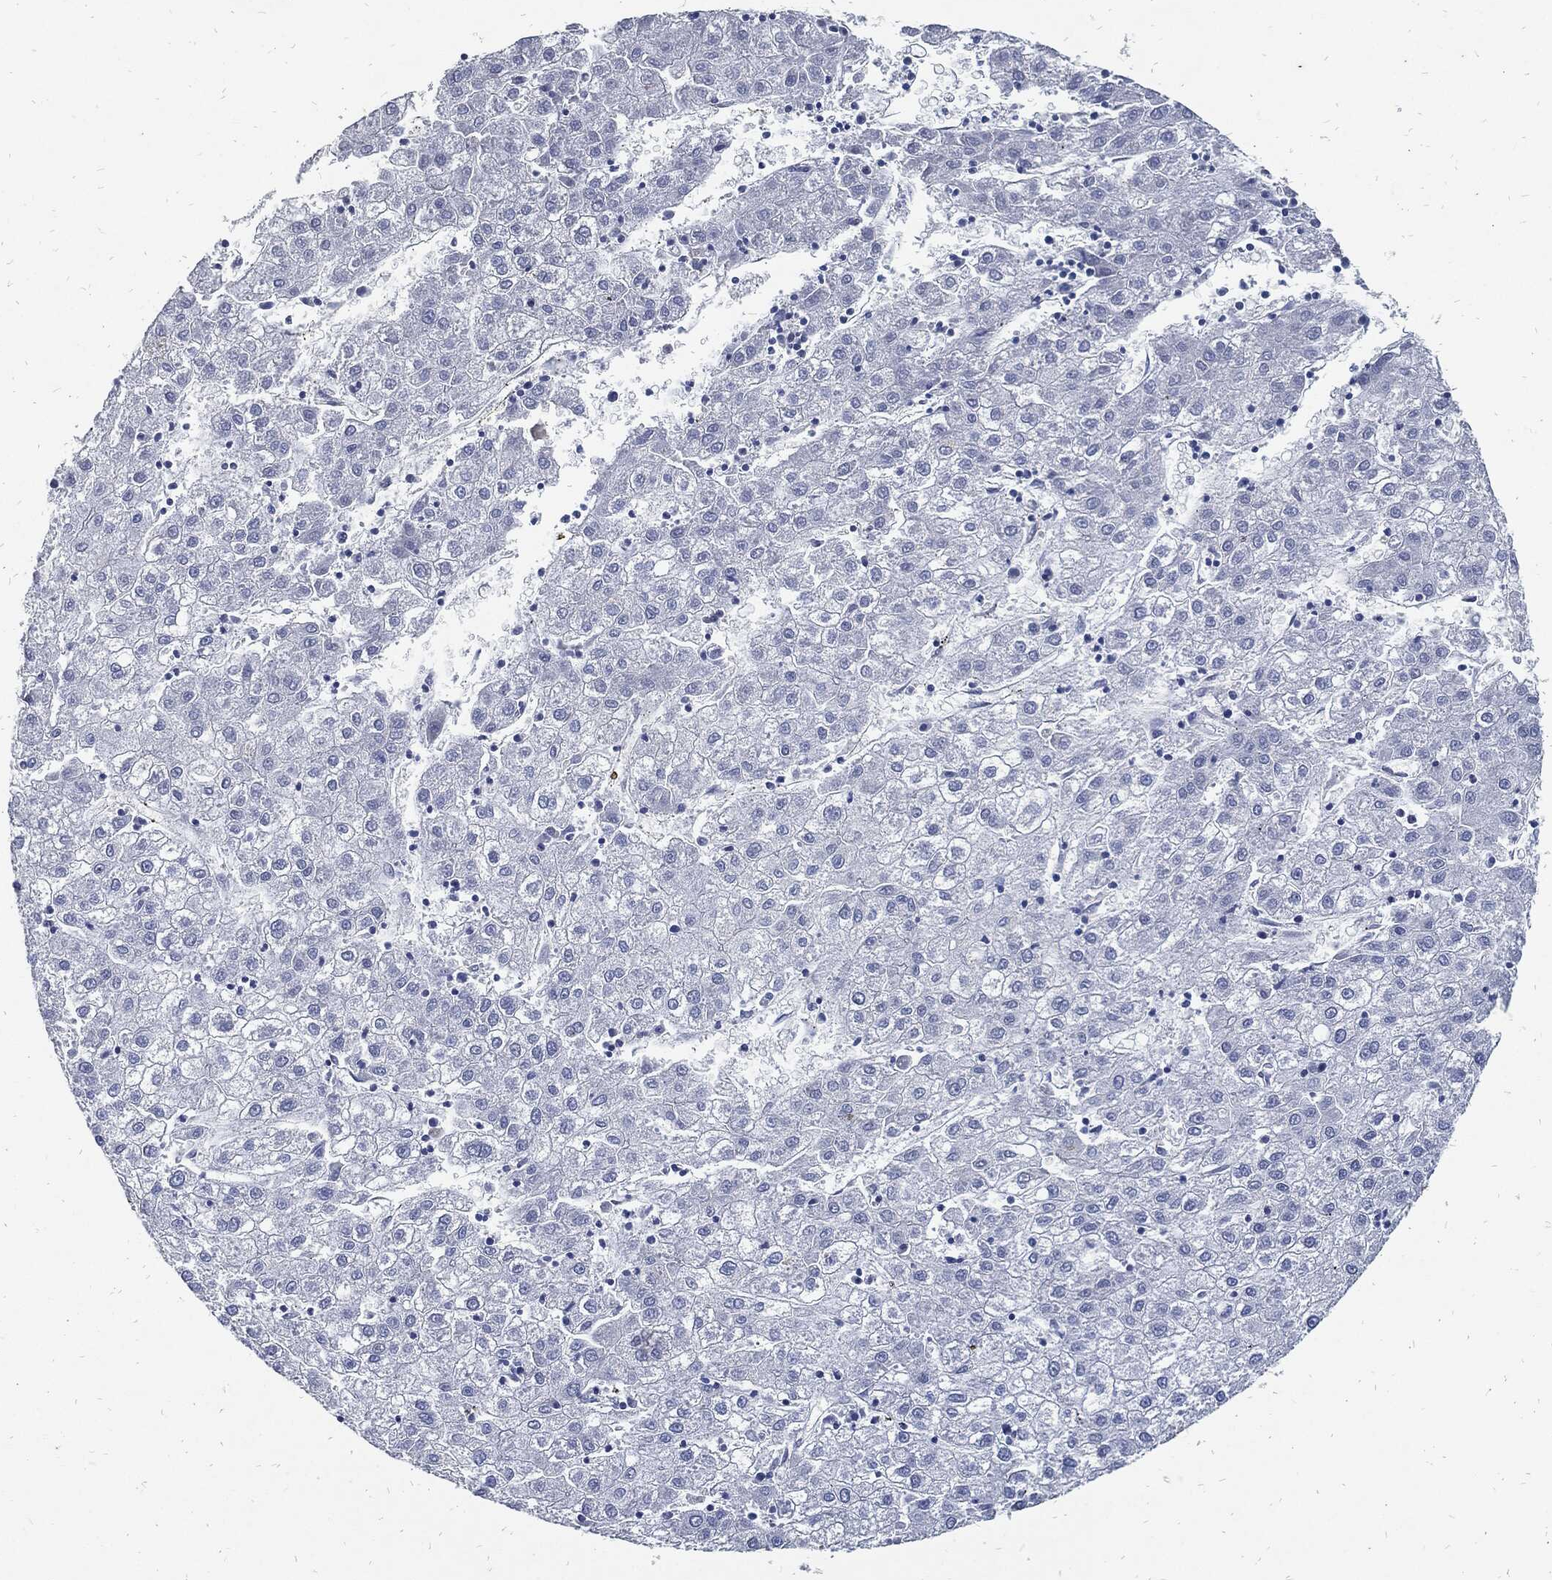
{"staining": {"intensity": "negative", "quantity": "none", "location": "none"}, "tissue": "liver cancer", "cell_type": "Tumor cells", "image_type": "cancer", "snomed": [{"axis": "morphology", "description": "Carcinoma, Hepatocellular, NOS"}, {"axis": "topography", "description": "Liver"}], "caption": "Immunohistochemistry (IHC) micrograph of neoplastic tissue: liver hepatocellular carcinoma stained with DAB (3,3'-diaminobenzidine) shows no significant protein expression in tumor cells.", "gene": "JUN", "patient": {"sex": "male", "age": 72}}